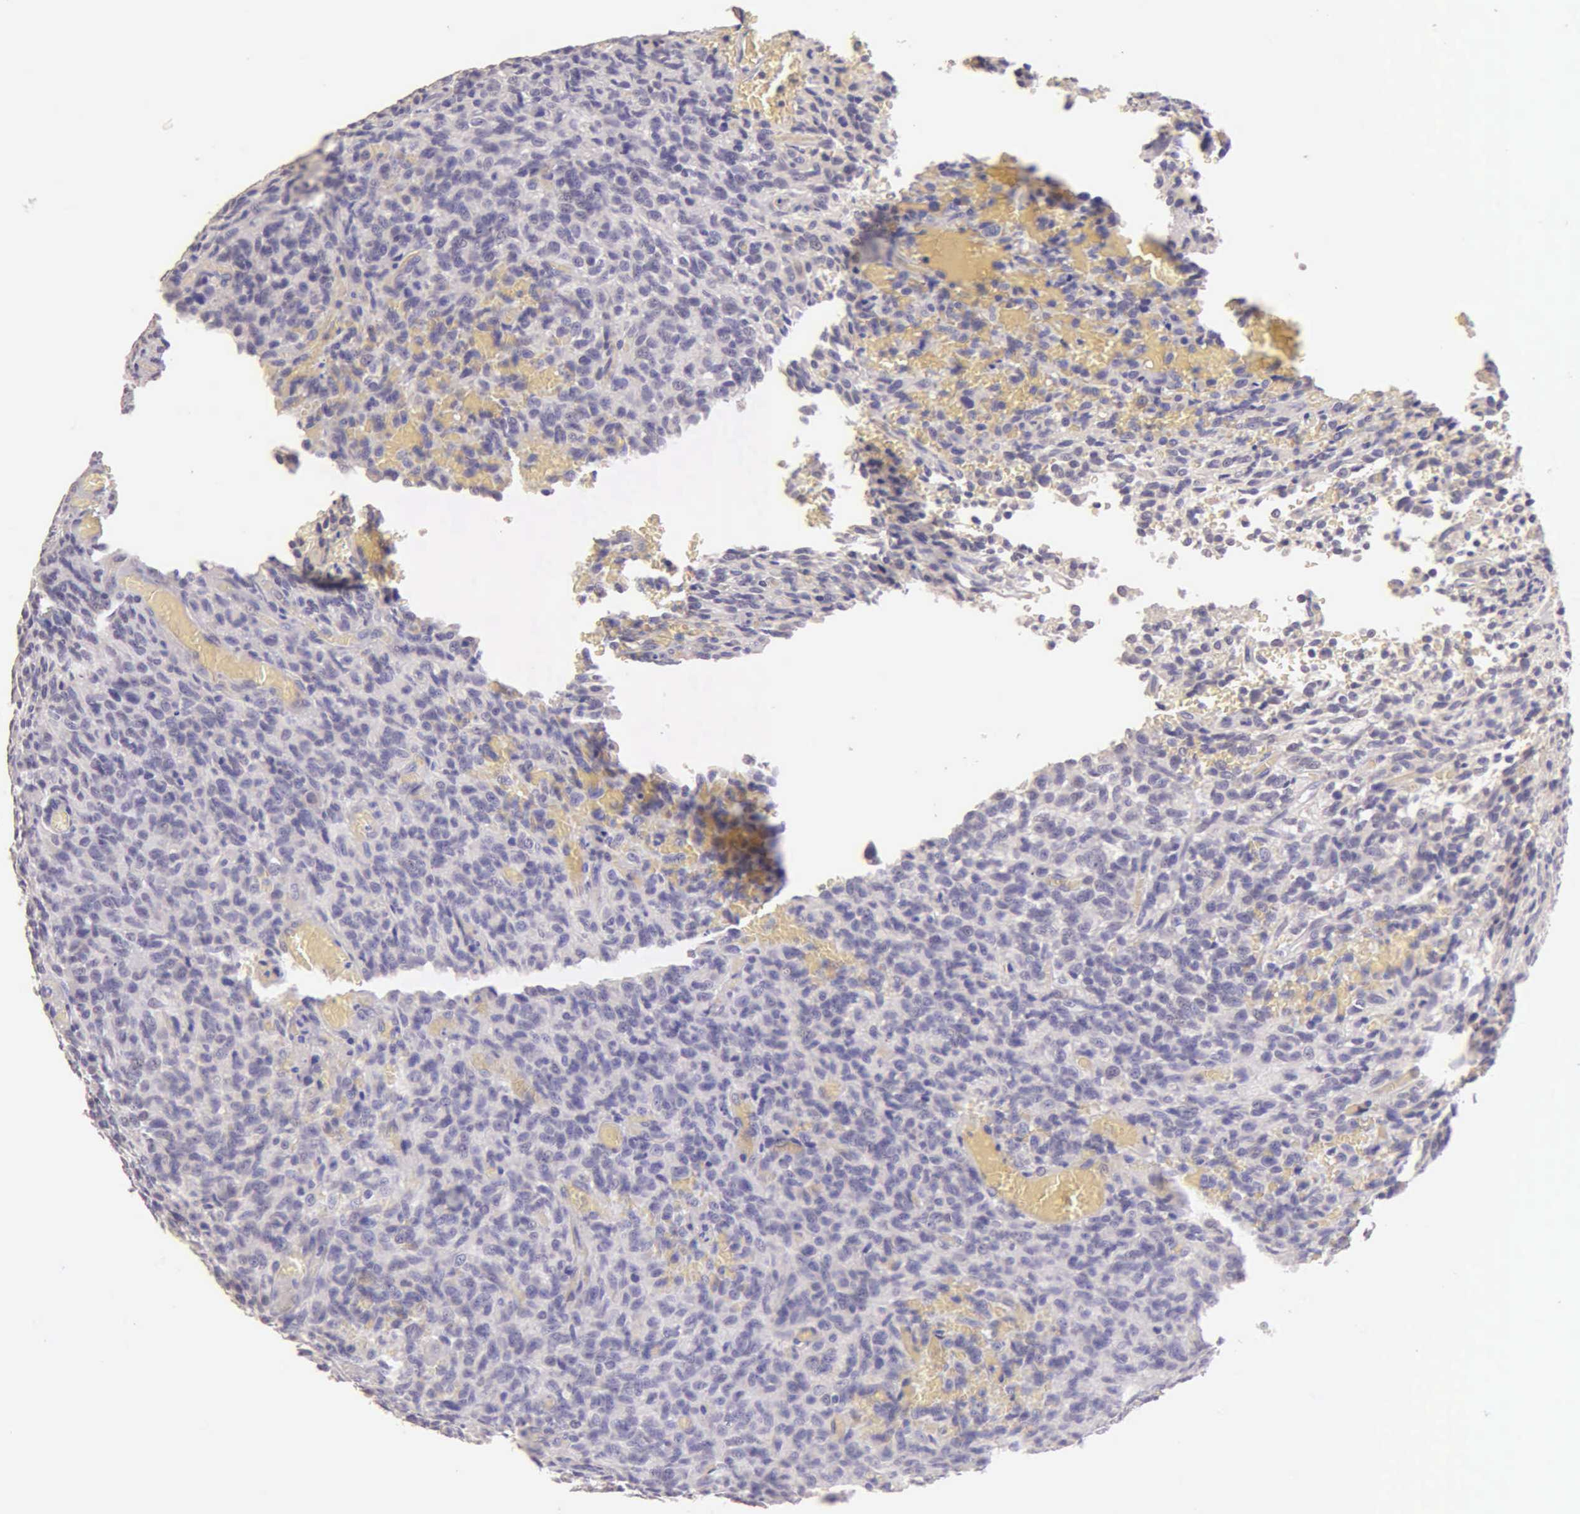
{"staining": {"intensity": "negative", "quantity": "none", "location": "none"}, "tissue": "glioma", "cell_type": "Tumor cells", "image_type": "cancer", "snomed": [{"axis": "morphology", "description": "Glioma, malignant, High grade"}, {"axis": "topography", "description": "Brain"}], "caption": "This is an immunohistochemistry photomicrograph of glioma. There is no positivity in tumor cells.", "gene": "ESR1", "patient": {"sex": "male", "age": 56}}